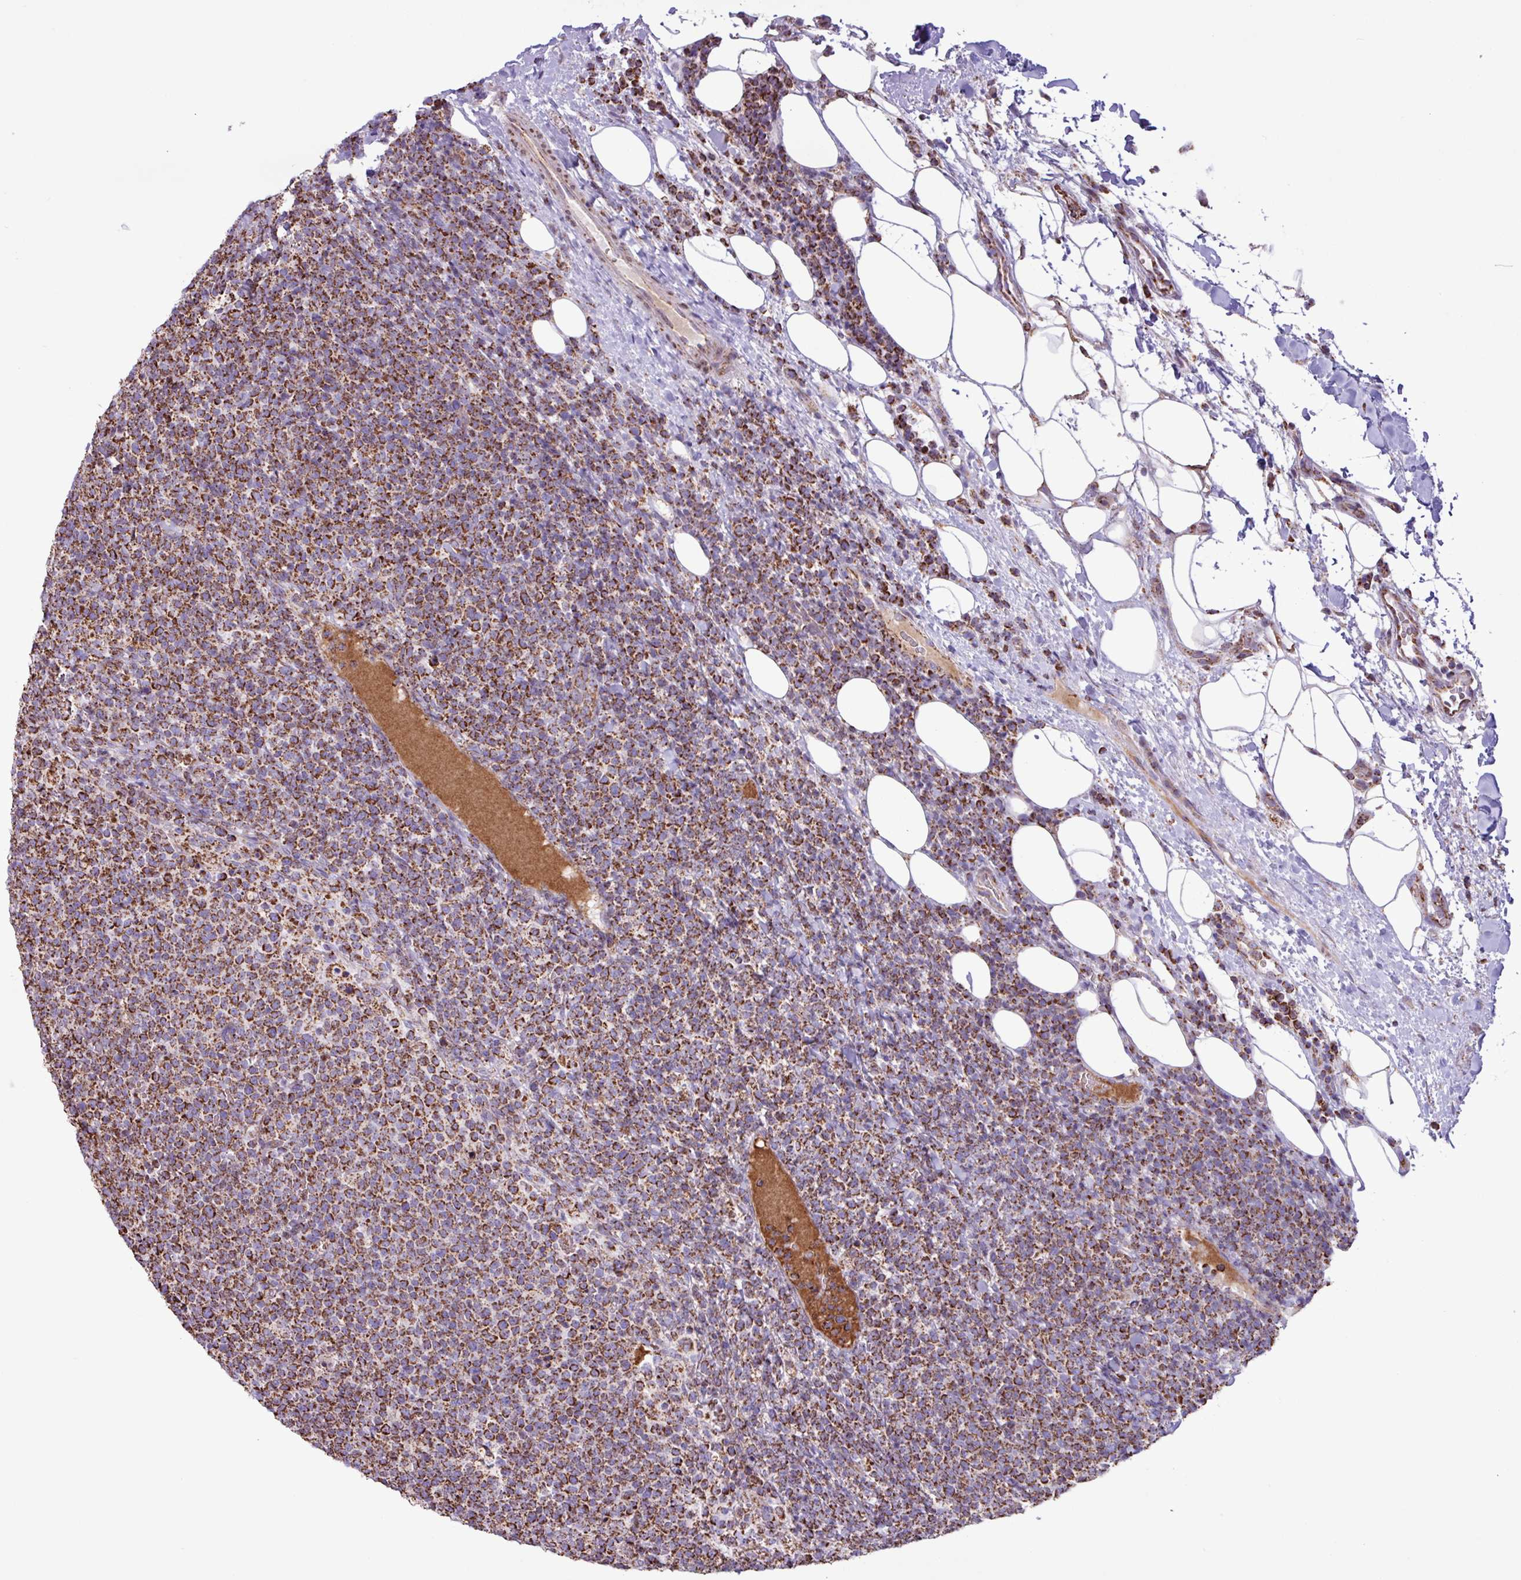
{"staining": {"intensity": "strong", "quantity": ">75%", "location": "cytoplasmic/membranous"}, "tissue": "lymphoma", "cell_type": "Tumor cells", "image_type": "cancer", "snomed": [{"axis": "morphology", "description": "Malignant lymphoma, non-Hodgkin's type, High grade"}, {"axis": "topography", "description": "Lymph node"}], "caption": "Lymphoma stained with DAB immunohistochemistry (IHC) reveals high levels of strong cytoplasmic/membranous positivity in approximately >75% of tumor cells. (IHC, brightfield microscopy, high magnification).", "gene": "RTL3", "patient": {"sex": "male", "age": 61}}